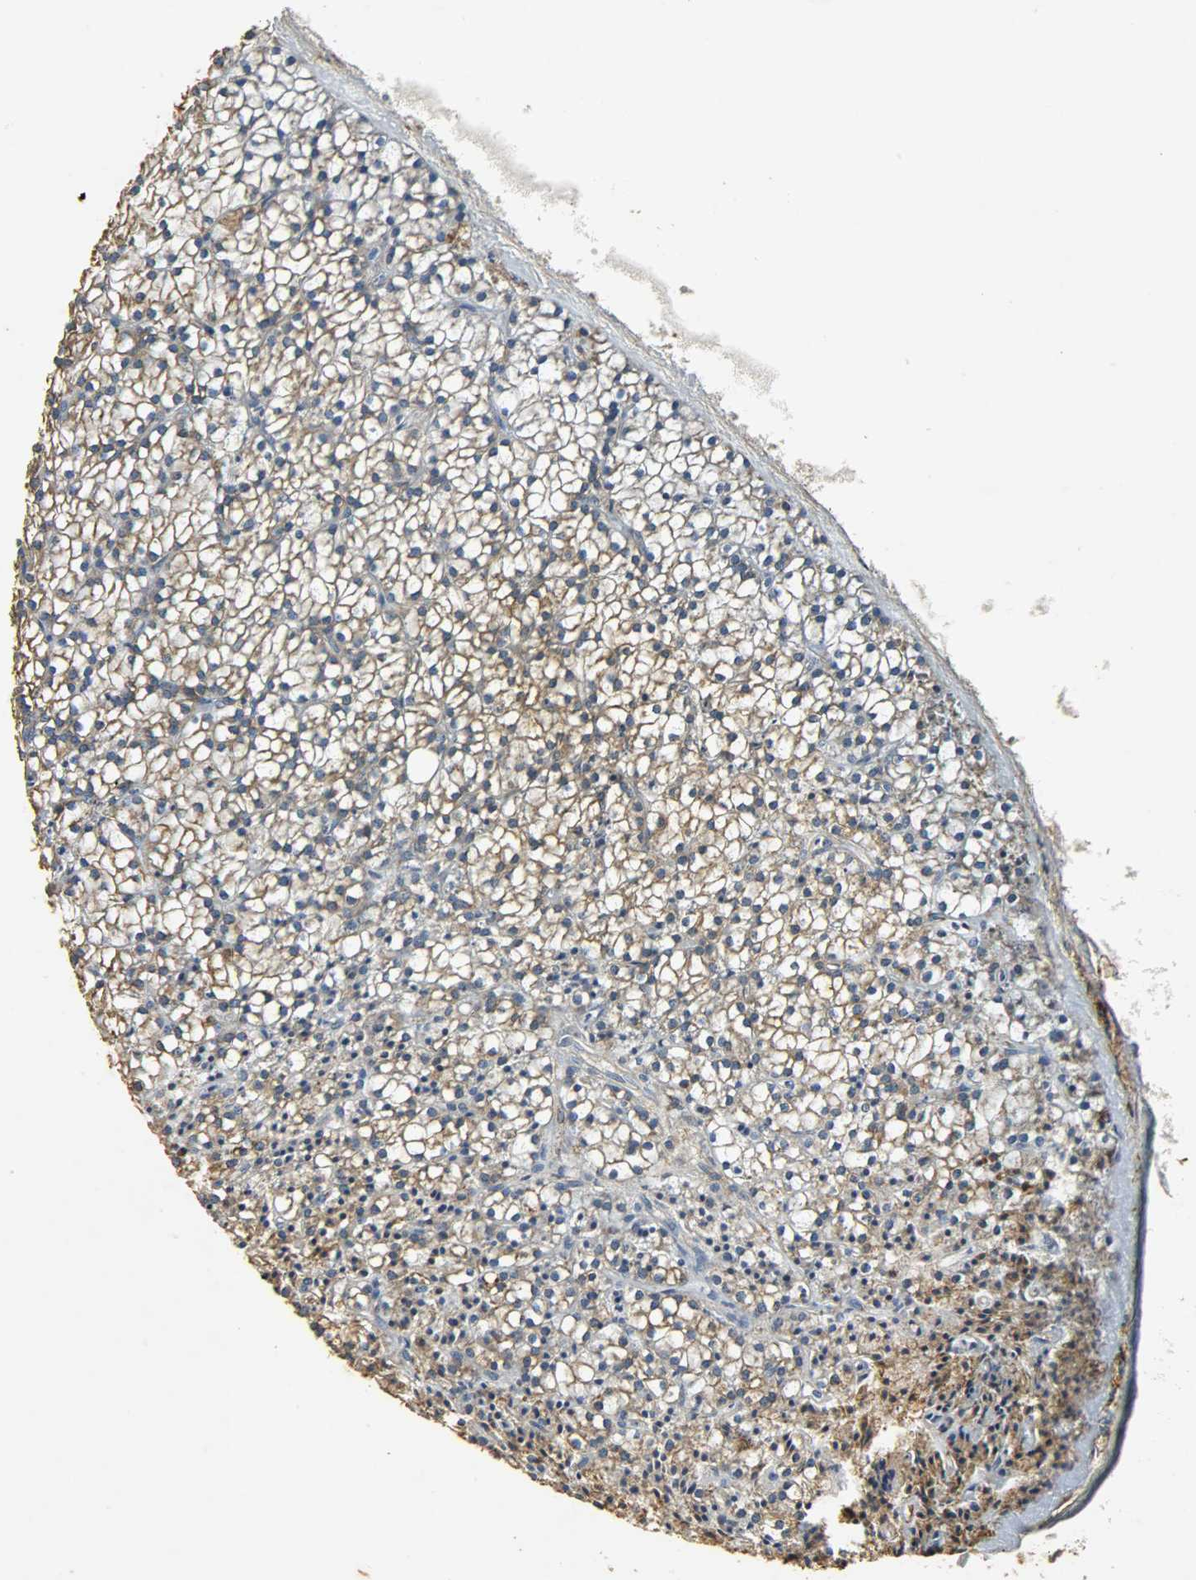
{"staining": {"intensity": "moderate", "quantity": ">75%", "location": "cytoplasmic/membranous"}, "tissue": "parathyroid gland", "cell_type": "Glandular cells", "image_type": "normal", "snomed": [{"axis": "morphology", "description": "Normal tissue, NOS"}, {"axis": "topography", "description": "Parathyroid gland"}], "caption": "There is medium levels of moderate cytoplasmic/membranous staining in glandular cells of benign parathyroid gland, as demonstrated by immunohistochemical staining (brown color).", "gene": "HSPA5", "patient": {"sex": "female", "age": 63}}